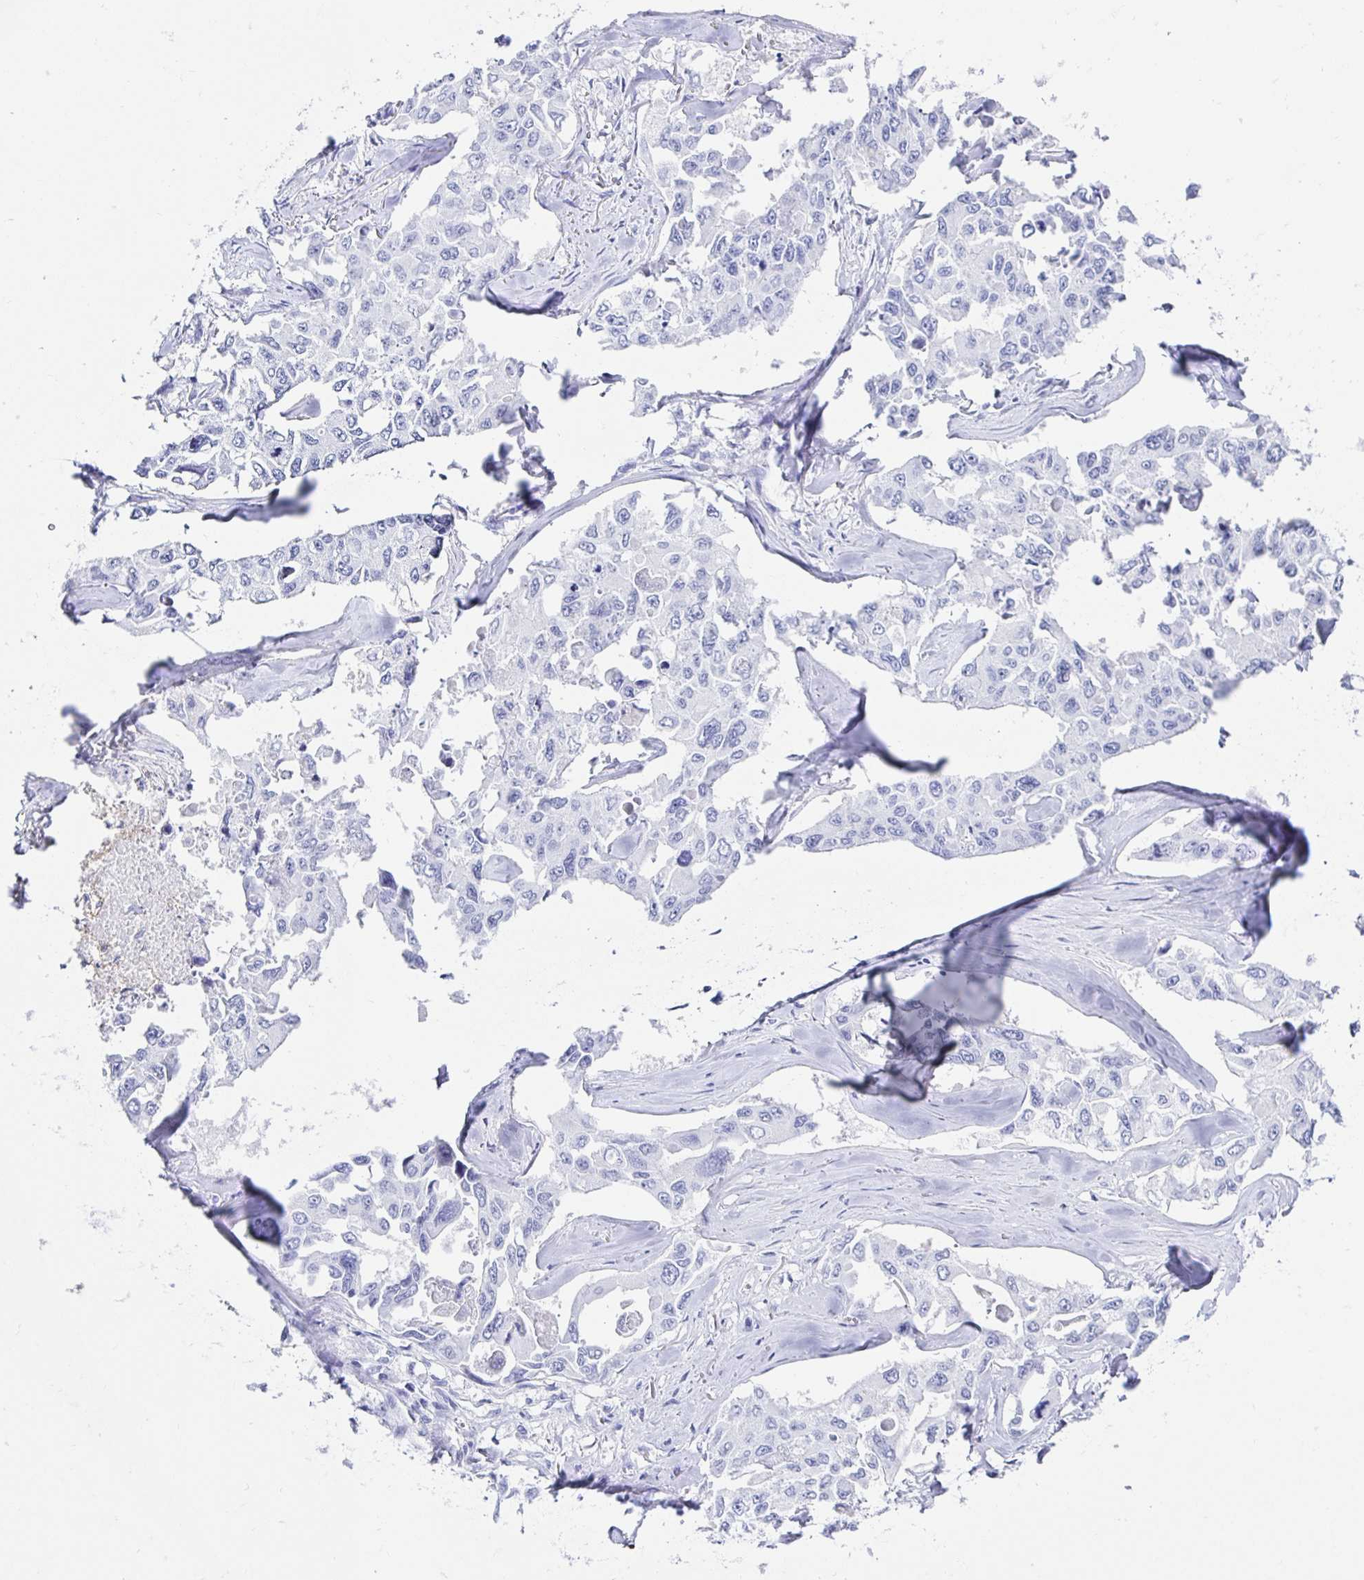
{"staining": {"intensity": "negative", "quantity": "none", "location": "none"}, "tissue": "lung cancer", "cell_type": "Tumor cells", "image_type": "cancer", "snomed": [{"axis": "morphology", "description": "Adenocarcinoma, NOS"}, {"axis": "topography", "description": "Lung"}], "caption": "This is an immunohistochemistry (IHC) image of adenocarcinoma (lung). There is no staining in tumor cells.", "gene": "CA9", "patient": {"sex": "male", "age": 64}}